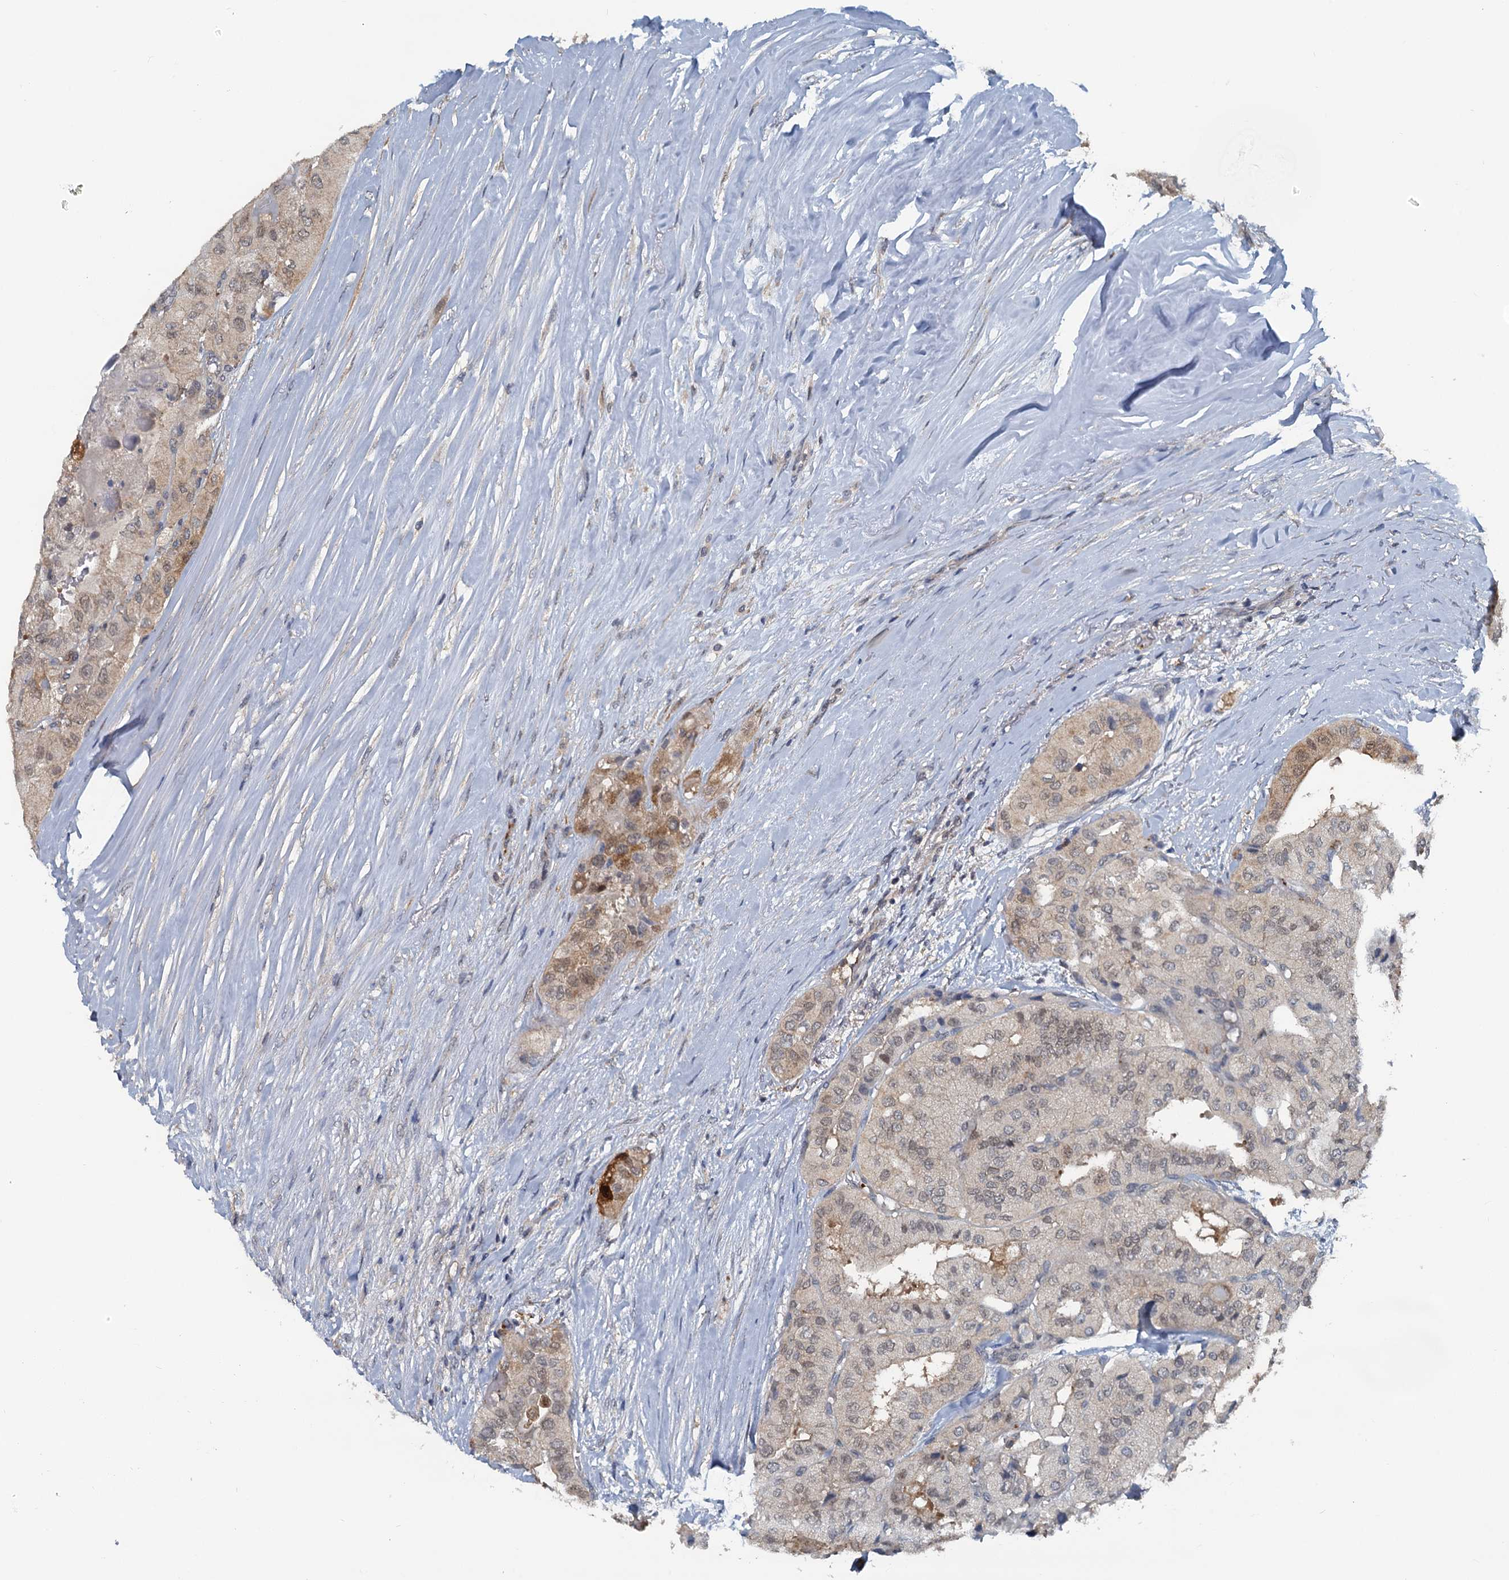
{"staining": {"intensity": "moderate", "quantity": "<25%", "location": "cytoplasmic/membranous,nuclear"}, "tissue": "thyroid cancer", "cell_type": "Tumor cells", "image_type": "cancer", "snomed": [{"axis": "morphology", "description": "Papillary adenocarcinoma, NOS"}, {"axis": "topography", "description": "Thyroid gland"}], "caption": "Protein positivity by immunohistochemistry (IHC) reveals moderate cytoplasmic/membranous and nuclear staining in approximately <25% of tumor cells in thyroid cancer.", "gene": "GCLM", "patient": {"sex": "female", "age": 59}}